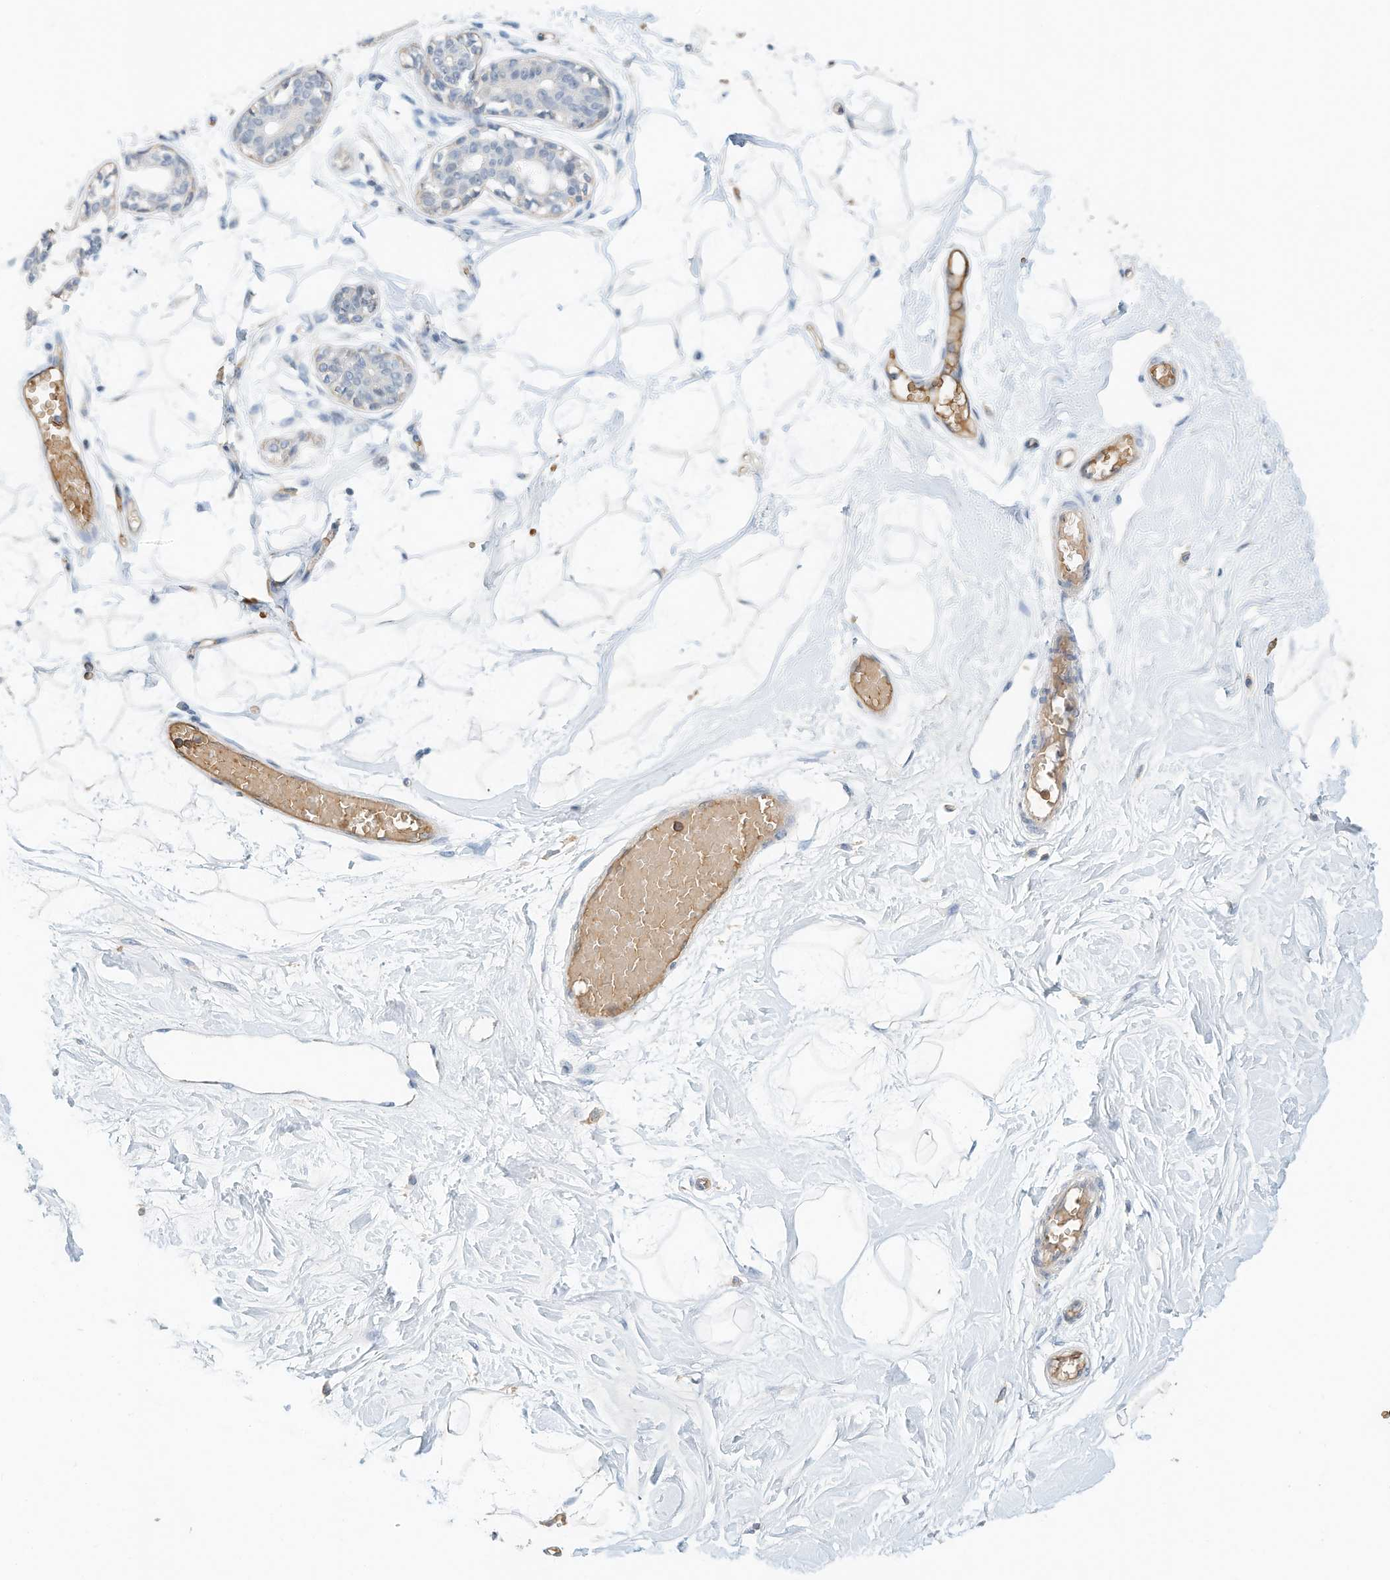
{"staining": {"intensity": "negative", "quantity": "none", "location": "none"}, "tissue": "breast", "cell_type": "Adipocytes", "image_type": "normal", "snomed": [{"axis": "morphology", "description": "Normal tissue, NOS"}, {"axis": "topography", "description": "Breast"}], "caption": "This is a image of immunohistochemistry (IHC) staining of benign breast, which shows no expression in adipocytes.", "gene": "RCAN3", "patient": {"sex": "female", "age": 45}}